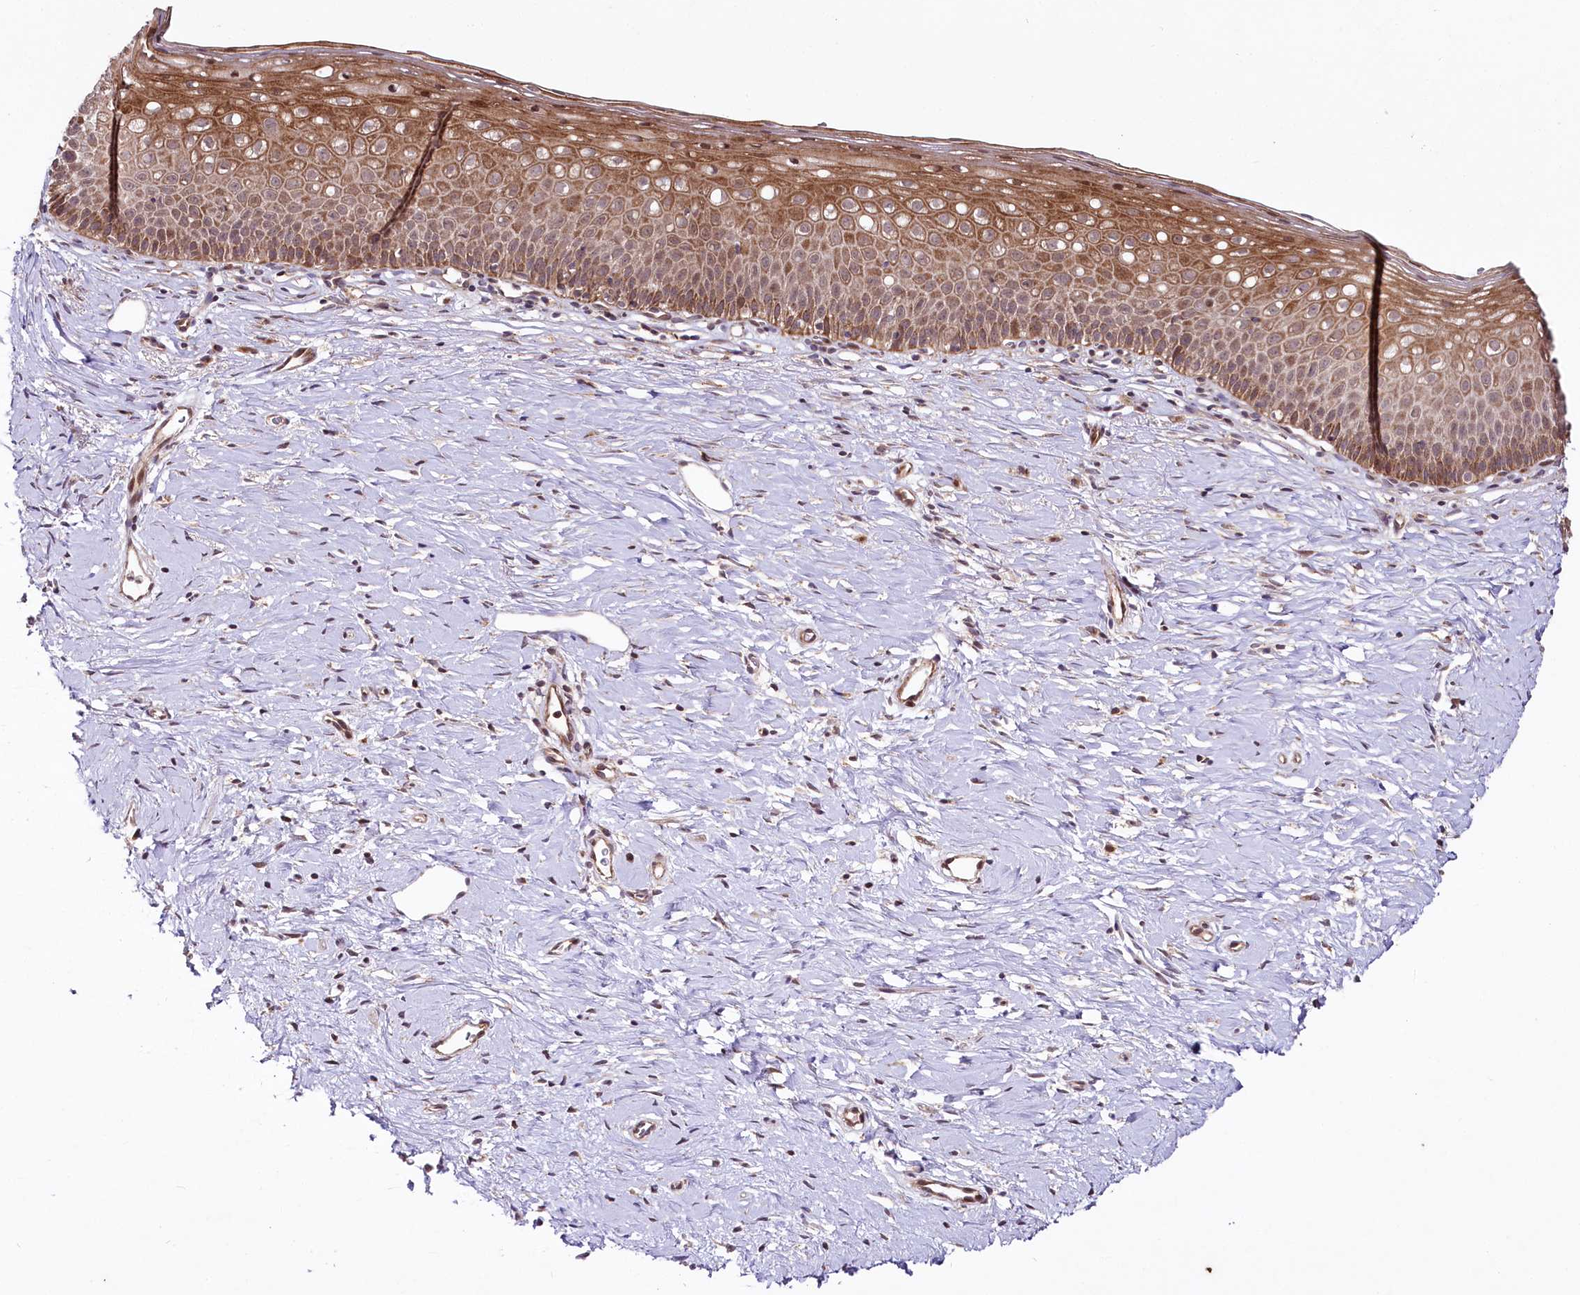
{"staining": {"intensity": "moderate", "quantity": ">75%", "location": "cytoplasmic/membranous"}, "tissue": "cervix", "cell_type": "Glandular cells", "image_type": "normal", "snomed": [{"axis": "morphology", "description": "Normal tissue, NOS"}, {"axis": "topography", "description": "Cervix"}], "caption": "Cervix stained with DAB immunohistochemistry demonstrates medium levels of moderate cytoplasmic/membranous expression in approximately >75% of glandular cells. Using DAB (3,3'-diaminobenzidine) (brown) and hematoxylin (blue) stains, captured at high magnification using brightfield microscopy.", "gene": "PHLDB1", "patient": {"sex": "female", "age": 57}}